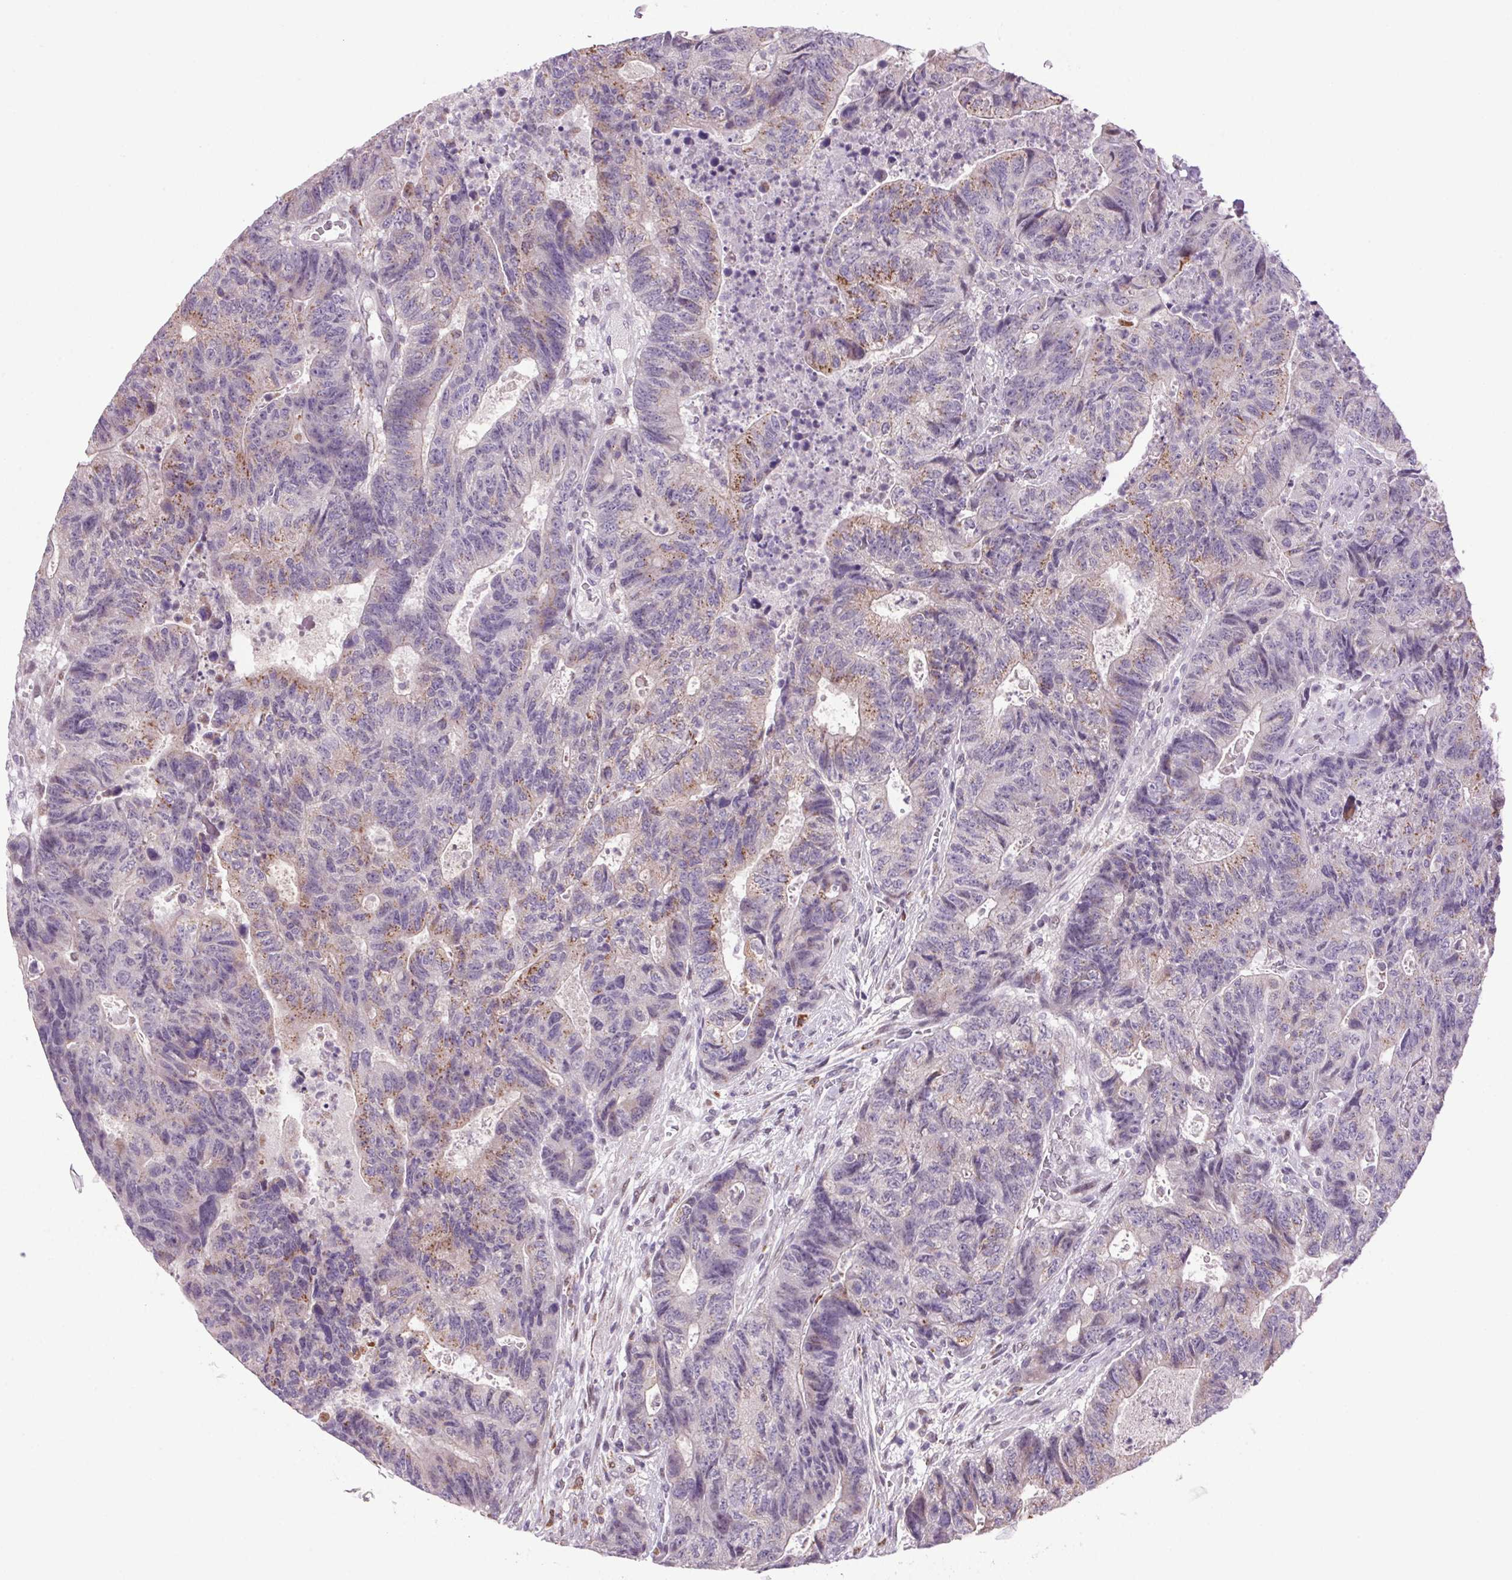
{"staining": {"intensity": "weak", "quantity": "25%-75%", "location": "cytoplasmic/membranous"}, "tissue": "colorectal cancer", "cell_type": "Tumor cells", "image_type": "cancer", "snomed": [{"axis": "morphology", "description": "Adenocarcinoma, NOS"}, {"axis": "topography", "description": "Colon"}], "caption": "This histopathology image demonstrates colorectal adenocarcinoma stained with immunohistochemistry to label a protein in brown. The cytoplasmic/membranous of tumor cells show weak positivity for the protein. Nuclei are counter-stained blue.", "gene": "AKR1E2", "patient": {"sex": "female", "age": 48}}